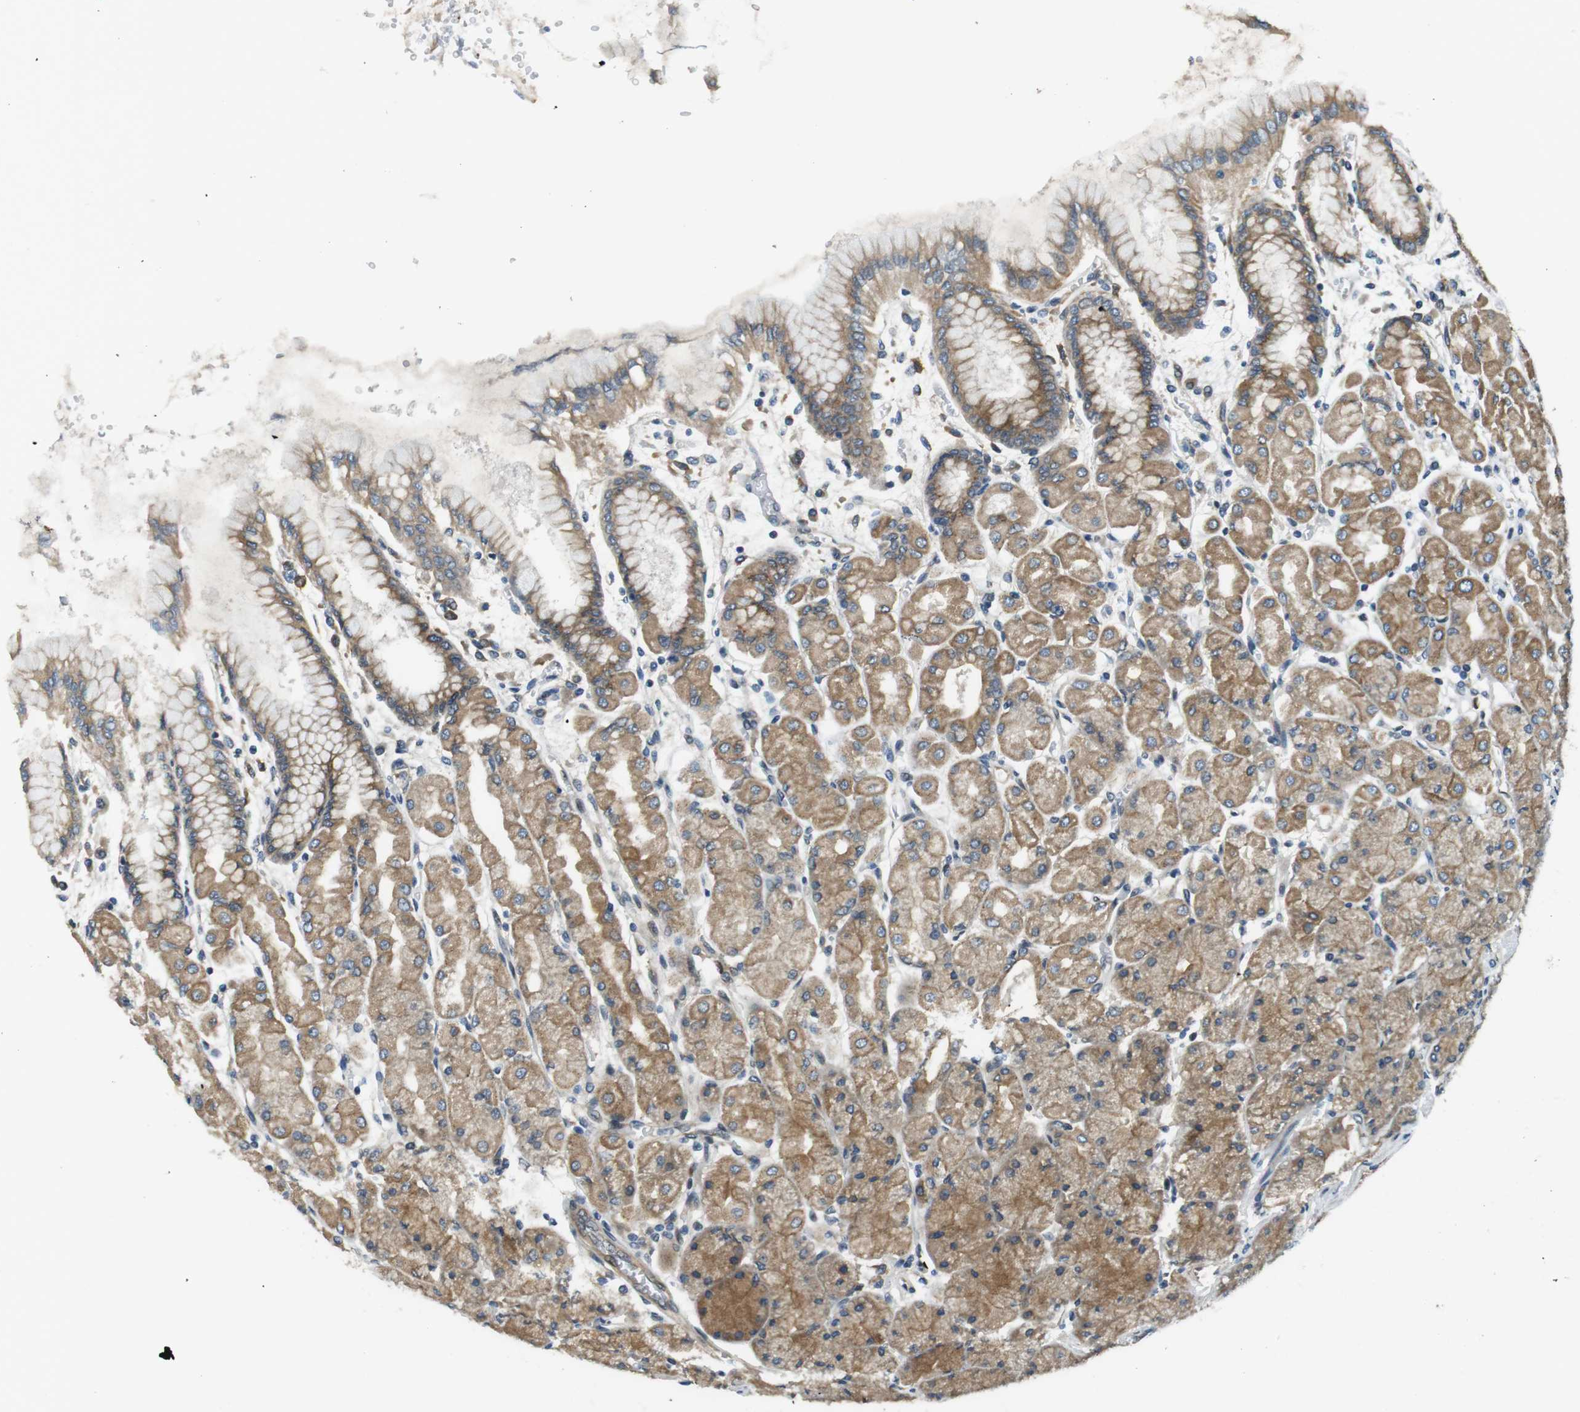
{"staining": {"intensity": "moderate", "quantity": ">75%", "location": "cytoplasmic/membranous"}, "tissue": "stomach", "cell_type": "Glandular cells", "image_type": "normal", "snomed": [{"axis": "morphology", "description": "Normal tissue, NOS"}, {"axis": "topography", "description": "Stomach, upper"}], "caption": "Immunohistochemistry staining of normal stomach, which demonstrates medium levels of moderate cytoplasmic/membranous expression in approximately >75% of glandular cells indicating moderate cytoplasmic/membranous protein positivity. The staining was performed using DAB (brown) for protein detection and nuclei were counterstained in hematoxylin (blue).", "gene": "PALD1", "patient": {"sex": "female", "age": 56}}